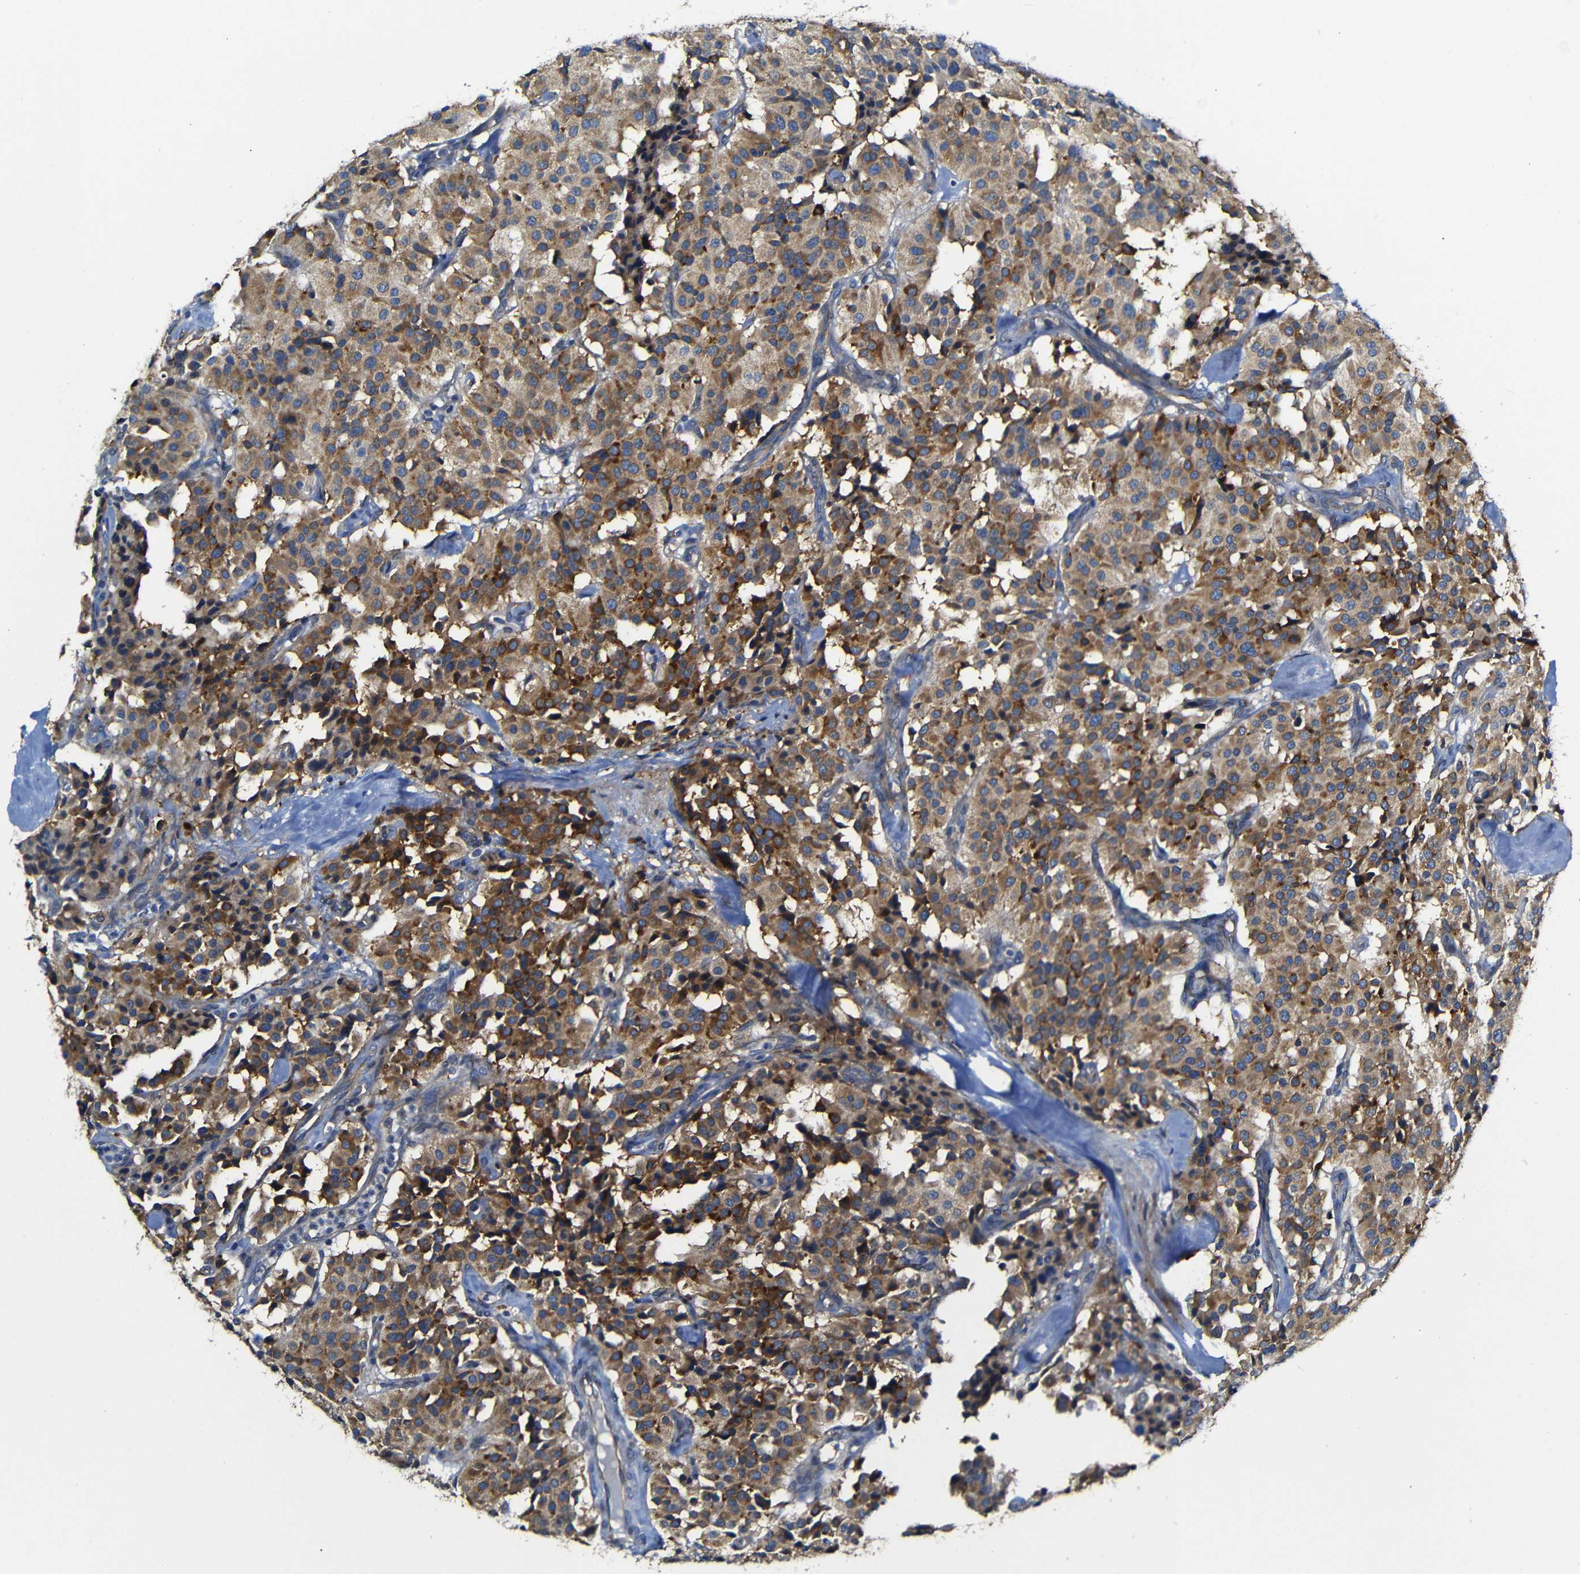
{"staining": {"intensity": "moderate", "quantity": ">75%", "location": "cytoplasmic/membranous"}, "tissue": "carcinoid", "cell_type": "Tumor cells", "image_type": "cancer", "snomed": [{"axis": "morphology", "description": "Carcinoid, malignant, NOS"}, {"axis": "topography", "description": "Lung"}], "caption": "Protein staining by immunohistochemistry (IHC) demonstrates moderate cytoplasmic/membranous staining in approximately >75% of tumor cells in malignant carcinoid.", "gene": "CLCC1", "patient": {"sex": "male", "age": 30}}